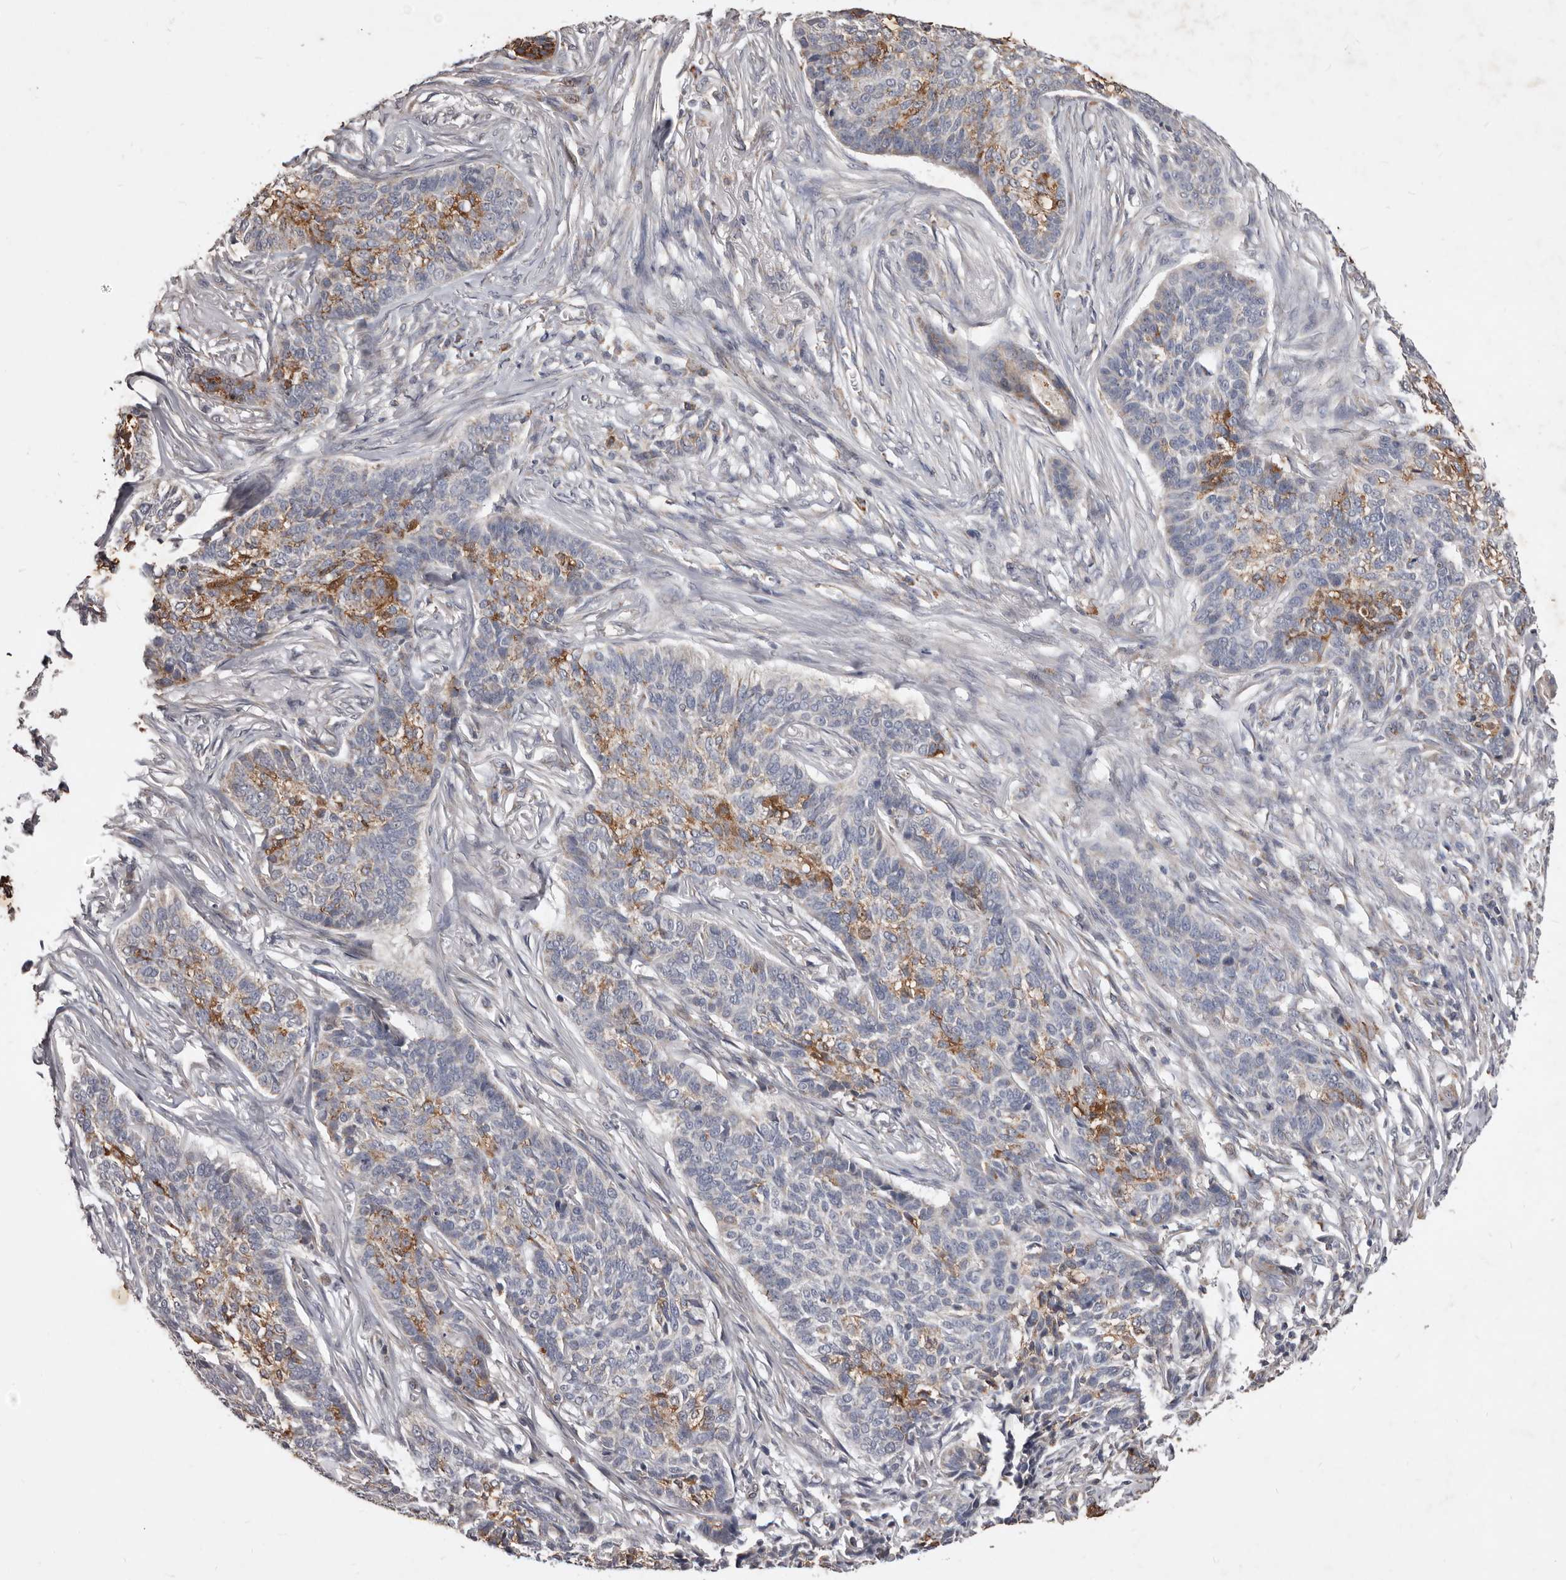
{"staining": {"intensity": "moderate", "quantity": "<25%", "location": "cytoplasmic/membranous"}, "tissue": "skin cancer", "cell_type": "Tumor cells", "image_type": "cancer", "snomed": [{"axis": "morphology", "description": "Basal cell carcinoma"}, {"axis": "topography", "description": "Skin"}], "caption": "A brown stain labels moderate cytoplasmic/membranous staining of a protein in skin basal cell carcinoma tumor cells.", "gene": "CXCL14", "patient": {"sex": "male", "age": 85}}